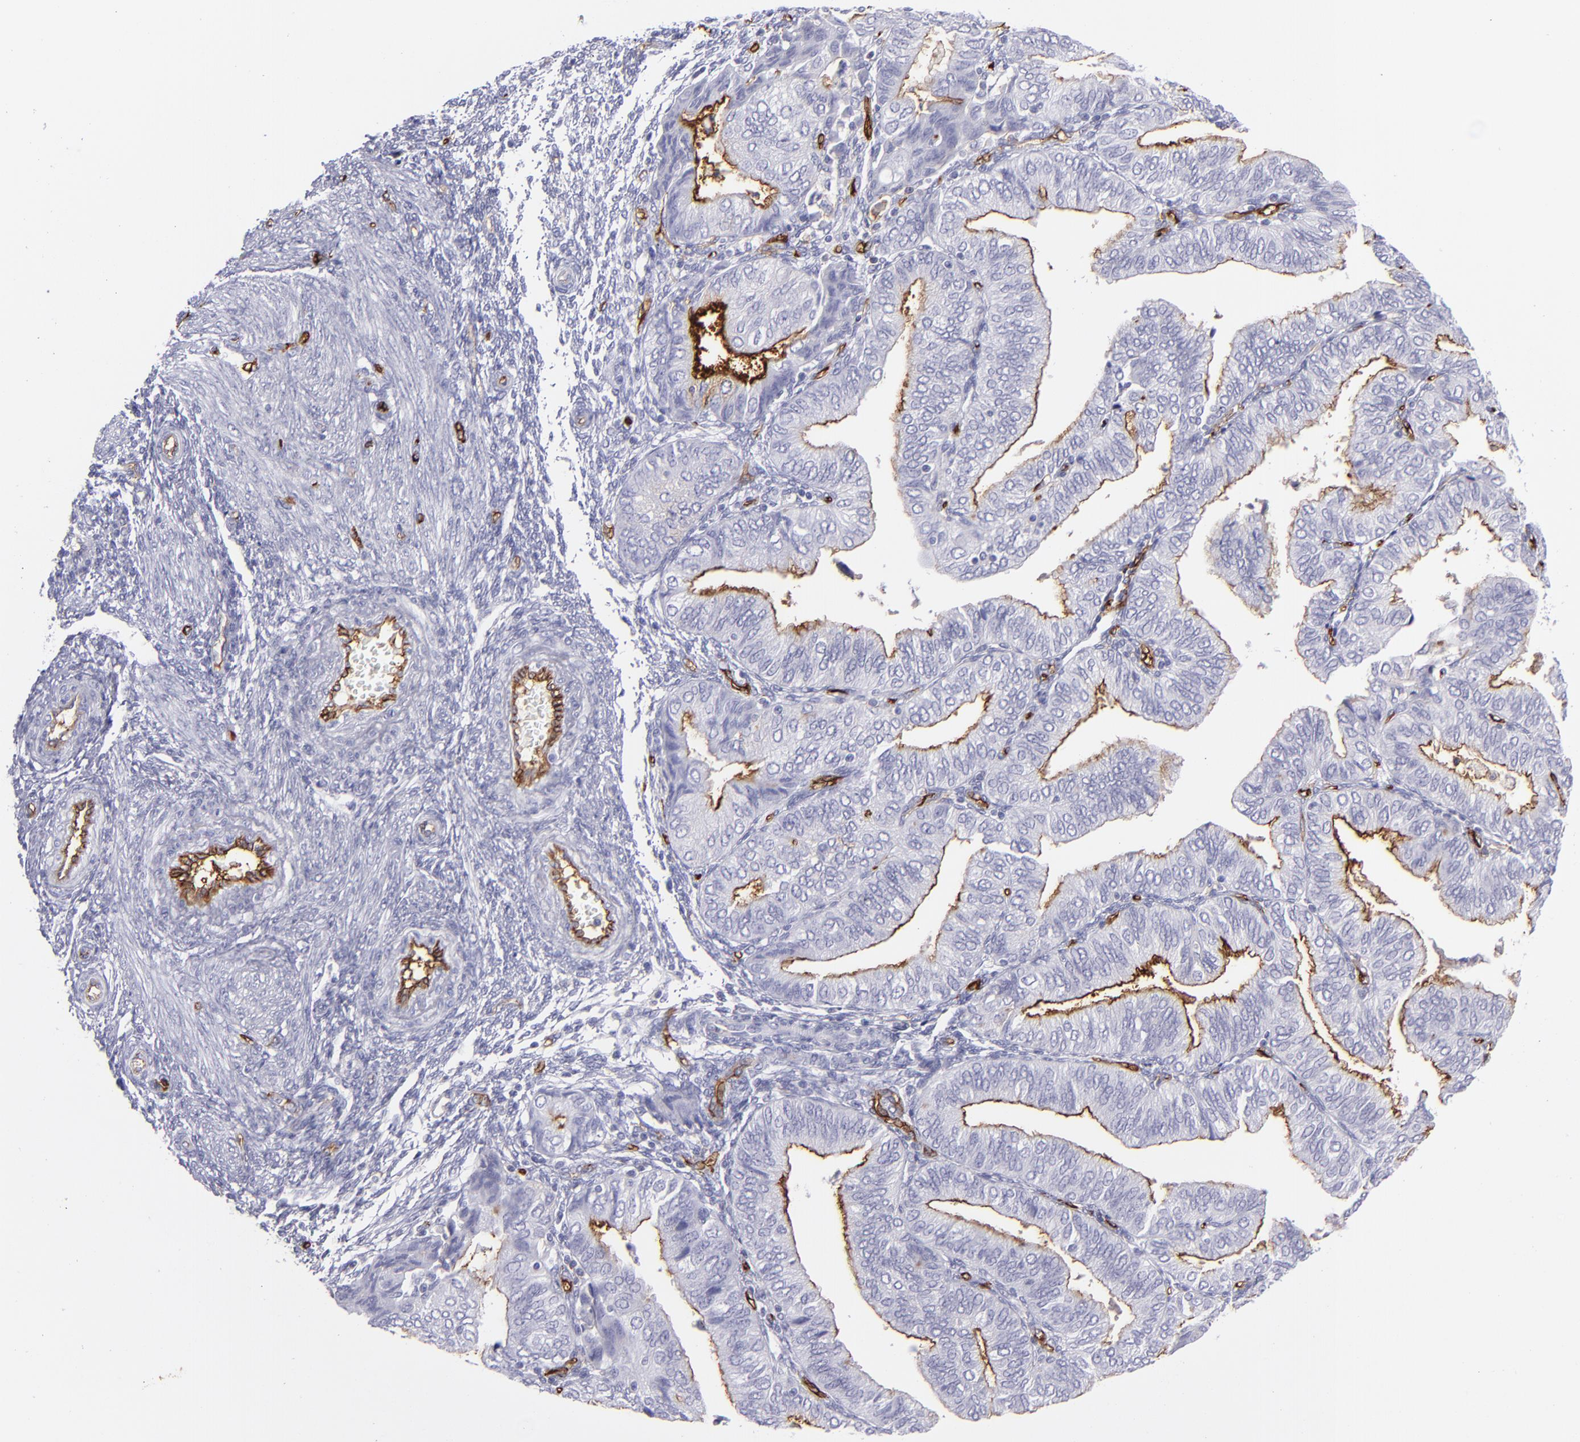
{"staining": {"intensity": "strong", "quantity": "<25%", "location": "cytoplasmic/membranous"}, "tissue": "endometrial cancer", "cell_type": "Tumor cells", "image_type": "cancer", "snomed": [{"axis": "morphology", "description": "Adenocarcinoma, NOS"}, {"axis": "topography", "description": "Endometrium"}], "caption": "This is a histology image of immunohistochemistry staining of endometrial adenocarcinoma, which shows strong expression in the cytoplasmic/membranous of tumor cells.", "gene": "ACE", "patient": {"sex": "female", "age": 51}}